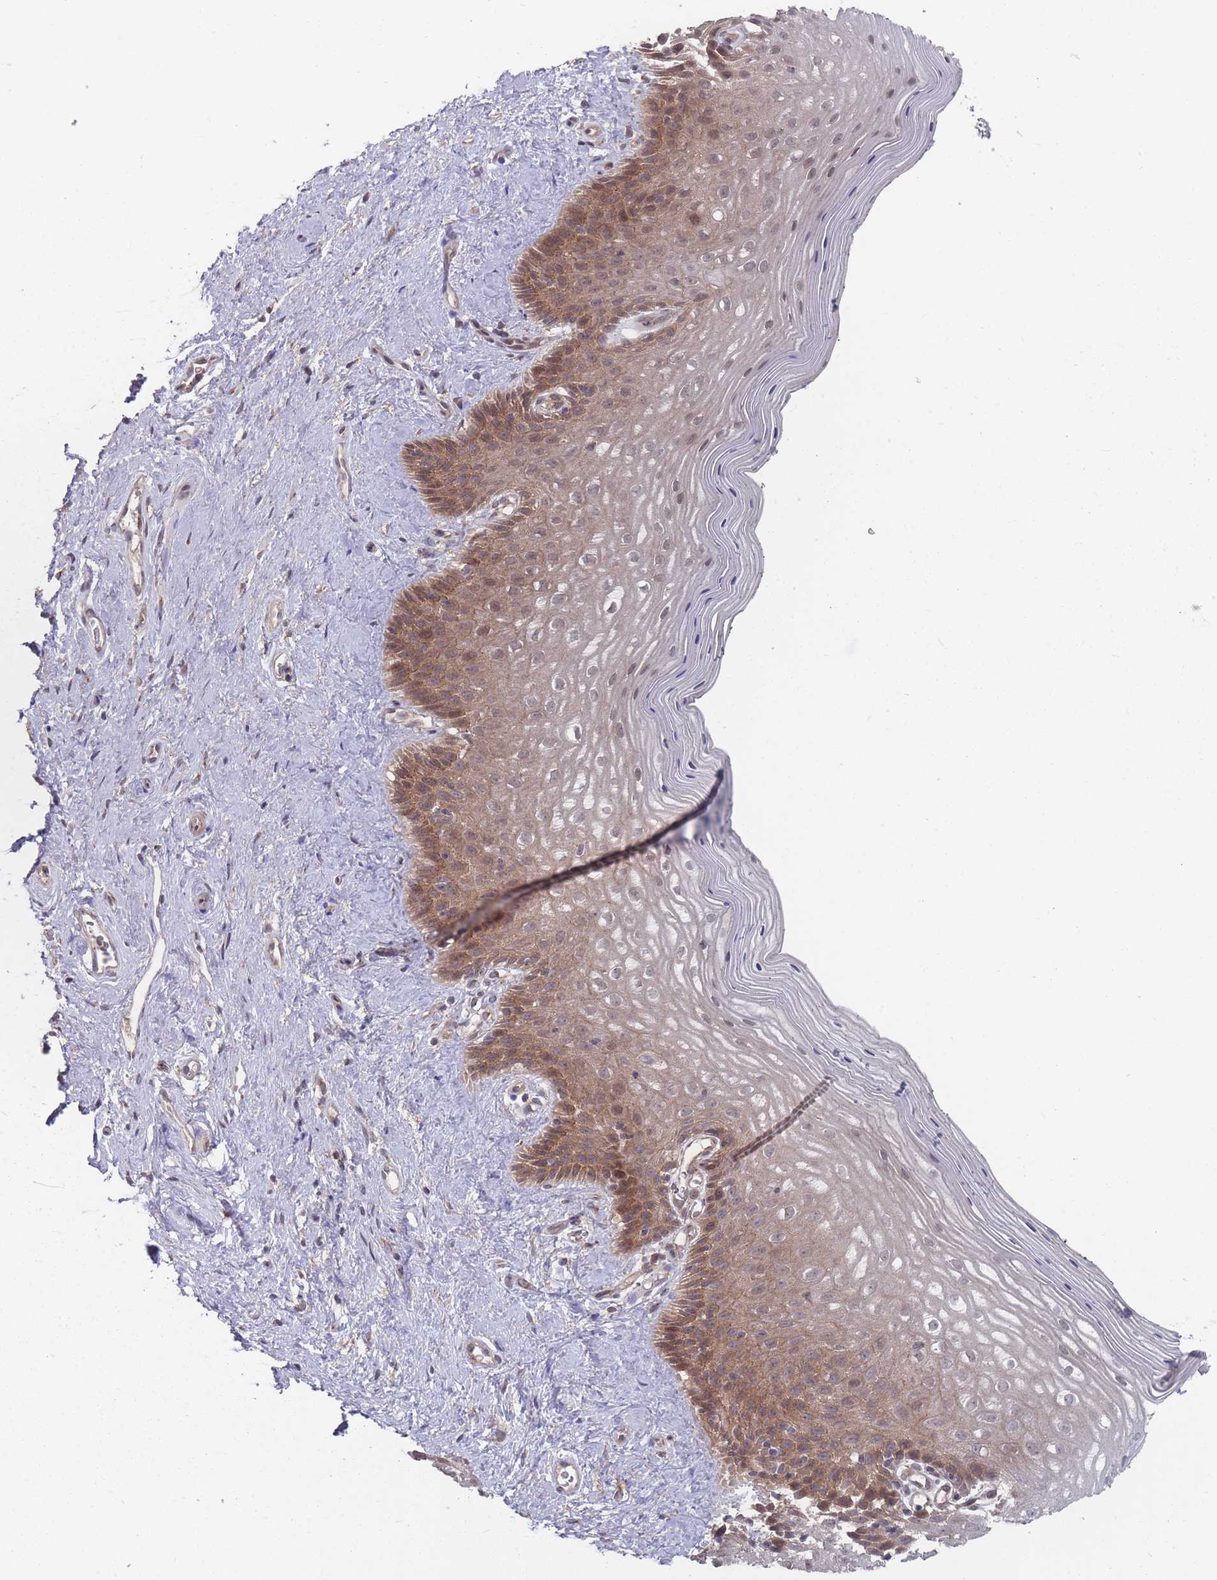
{"staining": {"intensity": "moderate", "quantity": "25%-75%", "location": "cytoplasmic/membranous,nuclear"}, "tissue": "vagina", "cell_type": "Squamous epithelial cells", "image_type": "normal", "snomed": [{"axis": "morphology", "description": "Normal tissue, NOS"}, {"axis": "topography", "description": "Vagina"}], "caption": "Vagina stained with DAB (3,3'-diaminobenzidine) IHC displays medium levels of moderate cytoplasmic/membranous,nuclear expression in approximately 25%-75% of squamous epithelial cells. (Stains: DAB (3,3'-diaminobenzidine) in brown, nuclei in blue, Microscopy: brightfield microscopy at high magnification).", "gene": "CNTRL", "patient": {"sex": "female", "age": 47}}